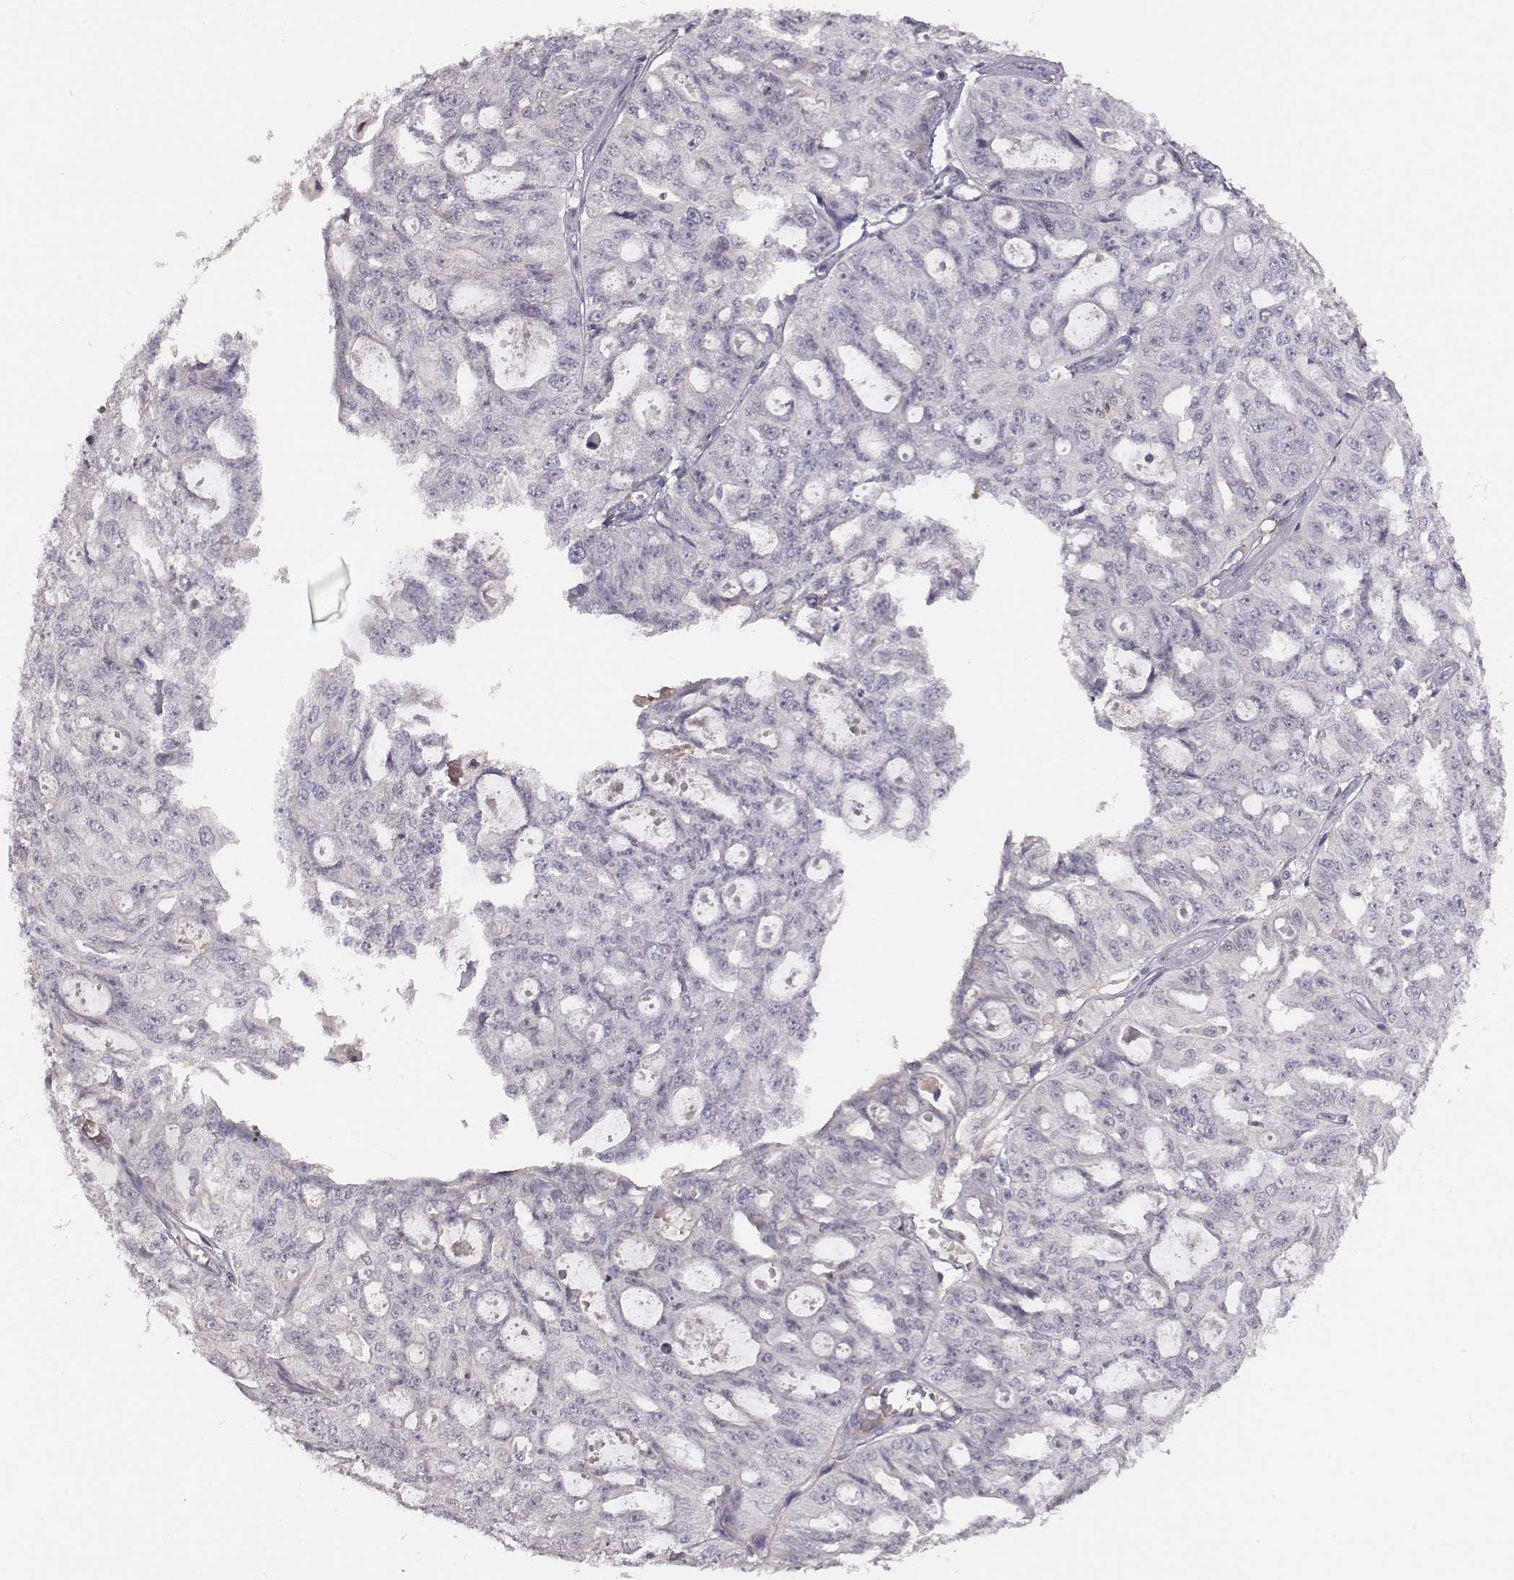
{"staining": {"intensity": "negative", "quantity": "none", "location": "none"}, "tissue": "ovarian cancer", "cell_type": "Tumor cells", "image_type": "cancer", "snomed": [{"axis": "morphology", "description": "Carcinoma, endometroid"}, {"axis": "topography", "description": "Ovary"}], "caption": "Histopathology image shows no significant protein staining in tumor cells of endometroid carcinoma (ovarian).", "gene": "SLC22A6", "patient": {"sex": "female", "age": 65}}